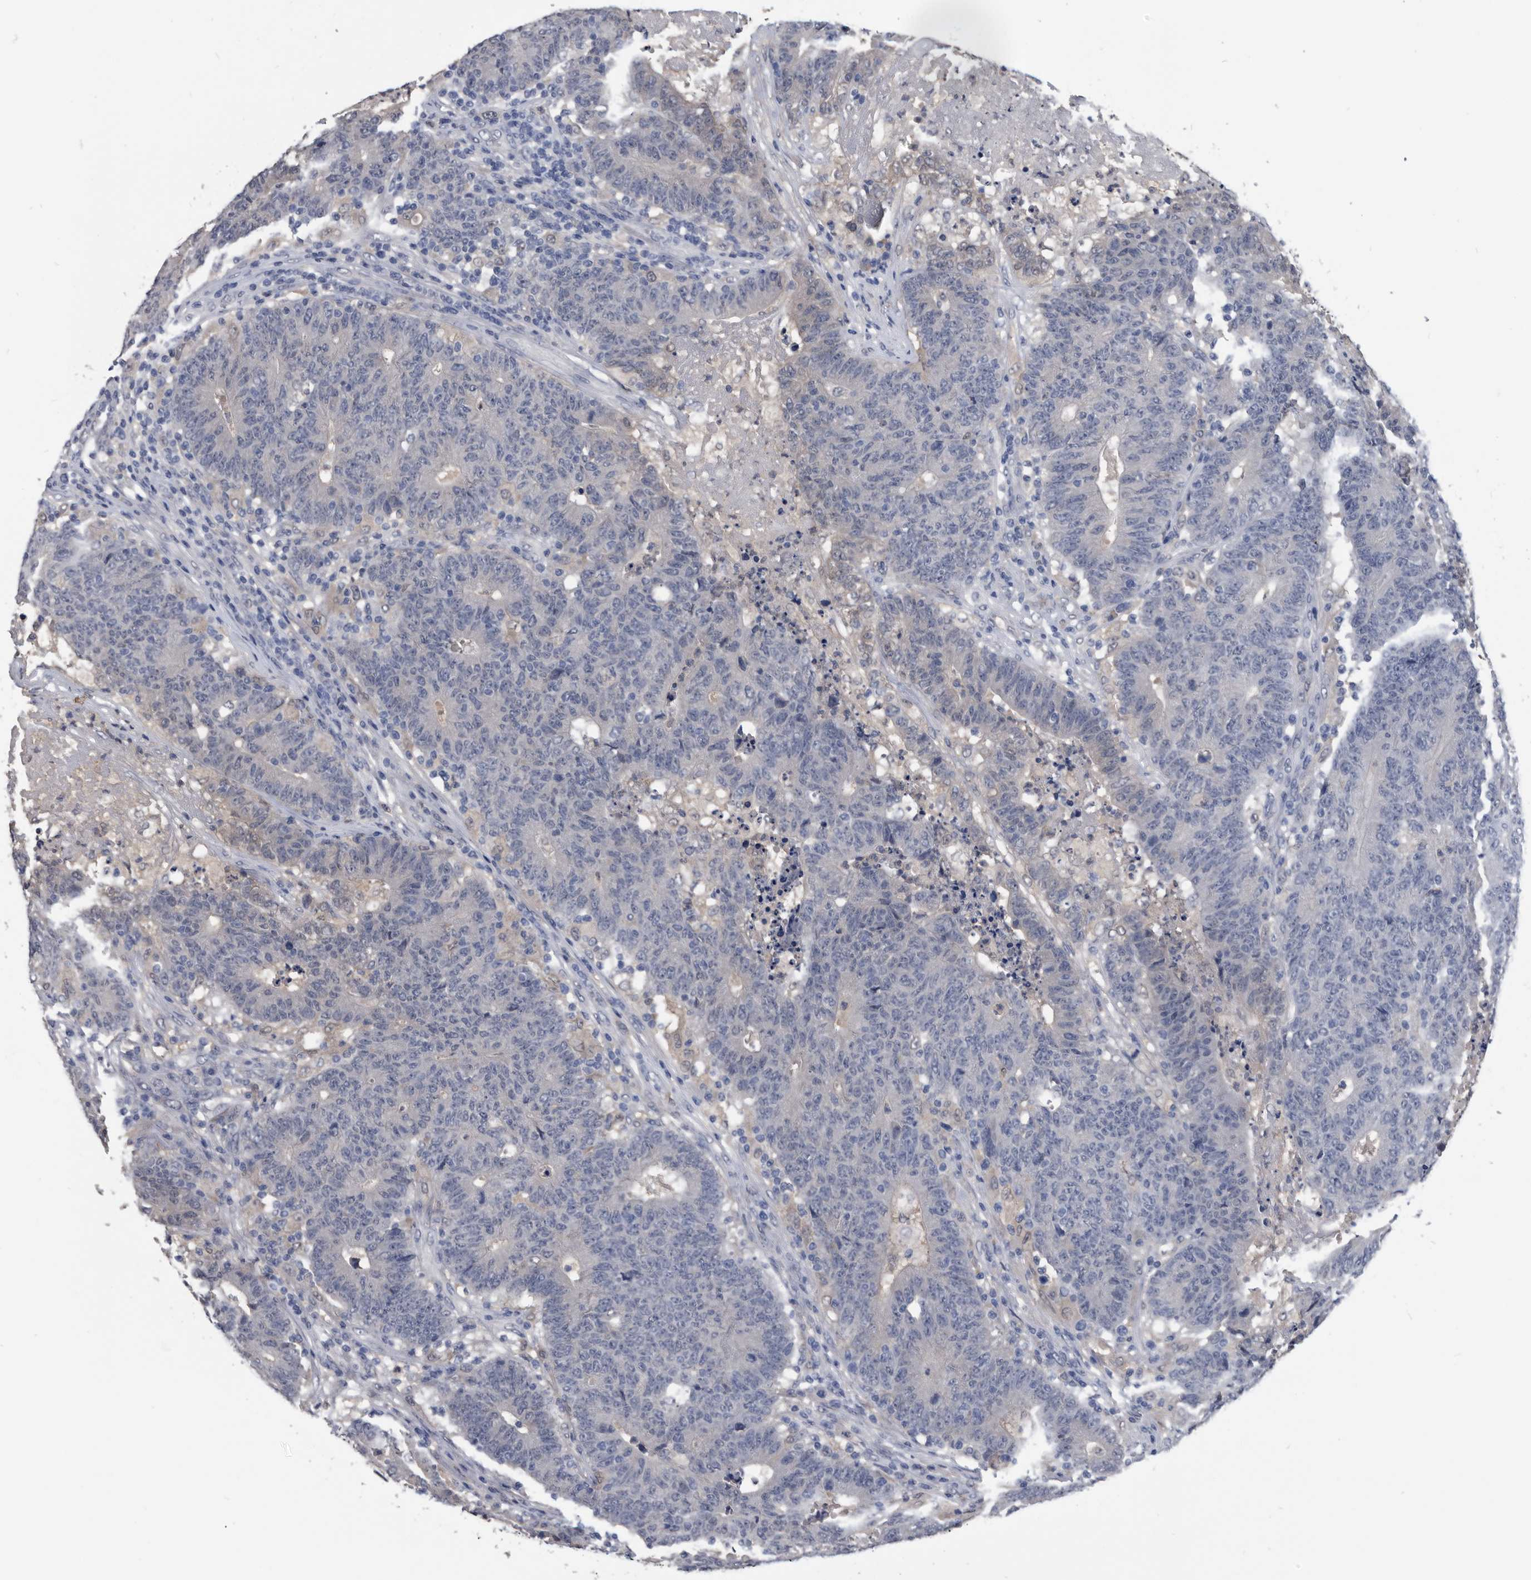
{"staining": {"intensity": "negative", "quantity": "none", "location": "none"}, "tissue": "colorectal cancer", "cell_type": "Tumor cells", "image_type": "cancer", "snomed": [{"axis": "morphology", "description": "Normal tissue, NOS"}, {"axis": "morphology", "description": "Adenocarcinoma, NOS"}, {"axis": "topography", "description": "Colon"}], "caption": "The micrograph demonstrates no significant expression in tumor cells of colorectal adenocarcinoma.", "gene": "PDXK", "patient": {"sex": "female", "age": 75}}